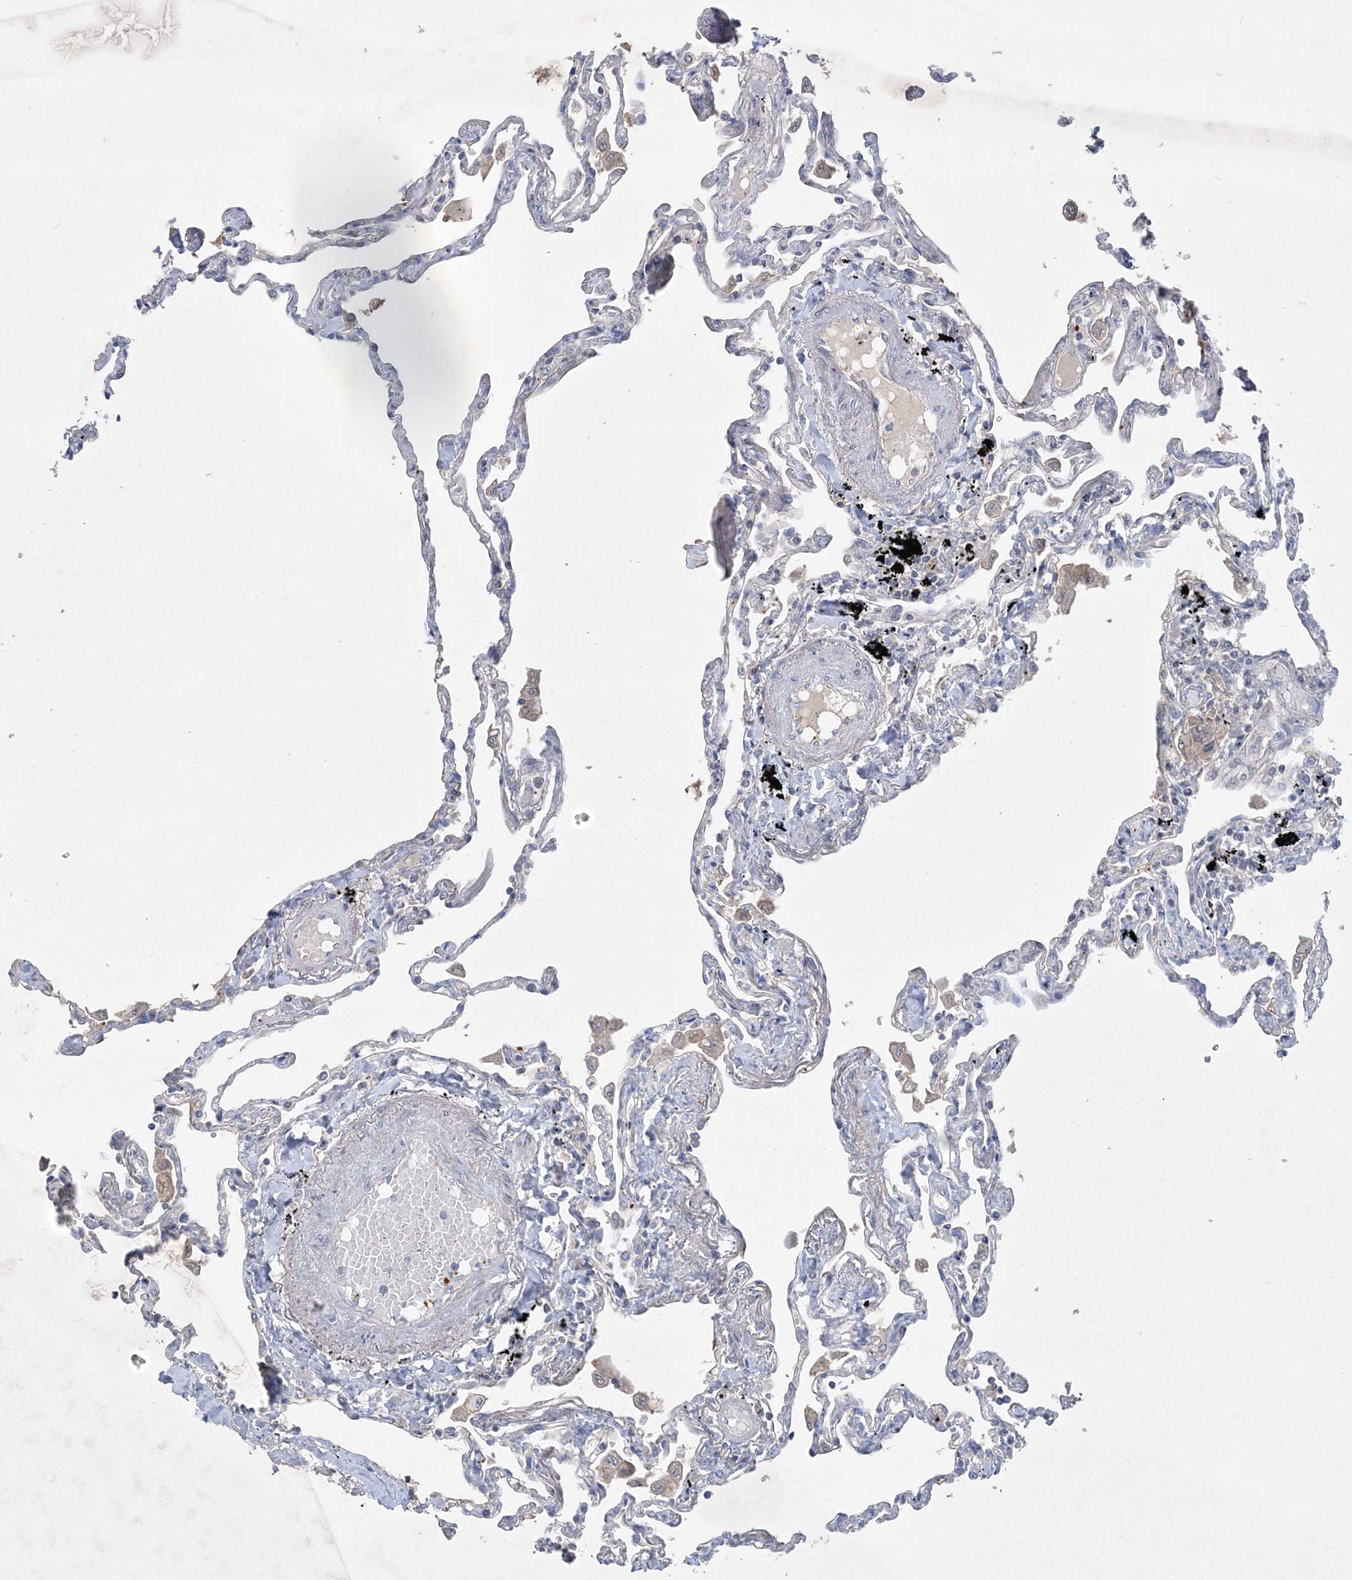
{"staining": {"intensity": "negative", "quantity": "none", "location": "none"}, "tissue": "lung", "cell_type": "Alveolar cells", "image_type": "normal", "snomed": [{"axis": "morphology", "description": "Normal tissue, NOS"}, {"axis": "topography", "description": "Lung"}], "caption": "Immunohistochemical staining of normal human lung exhibits no significant expression in alveolar cells.", "gene": "ADCK2", "patient": {"sex": "female", "age": 67}}